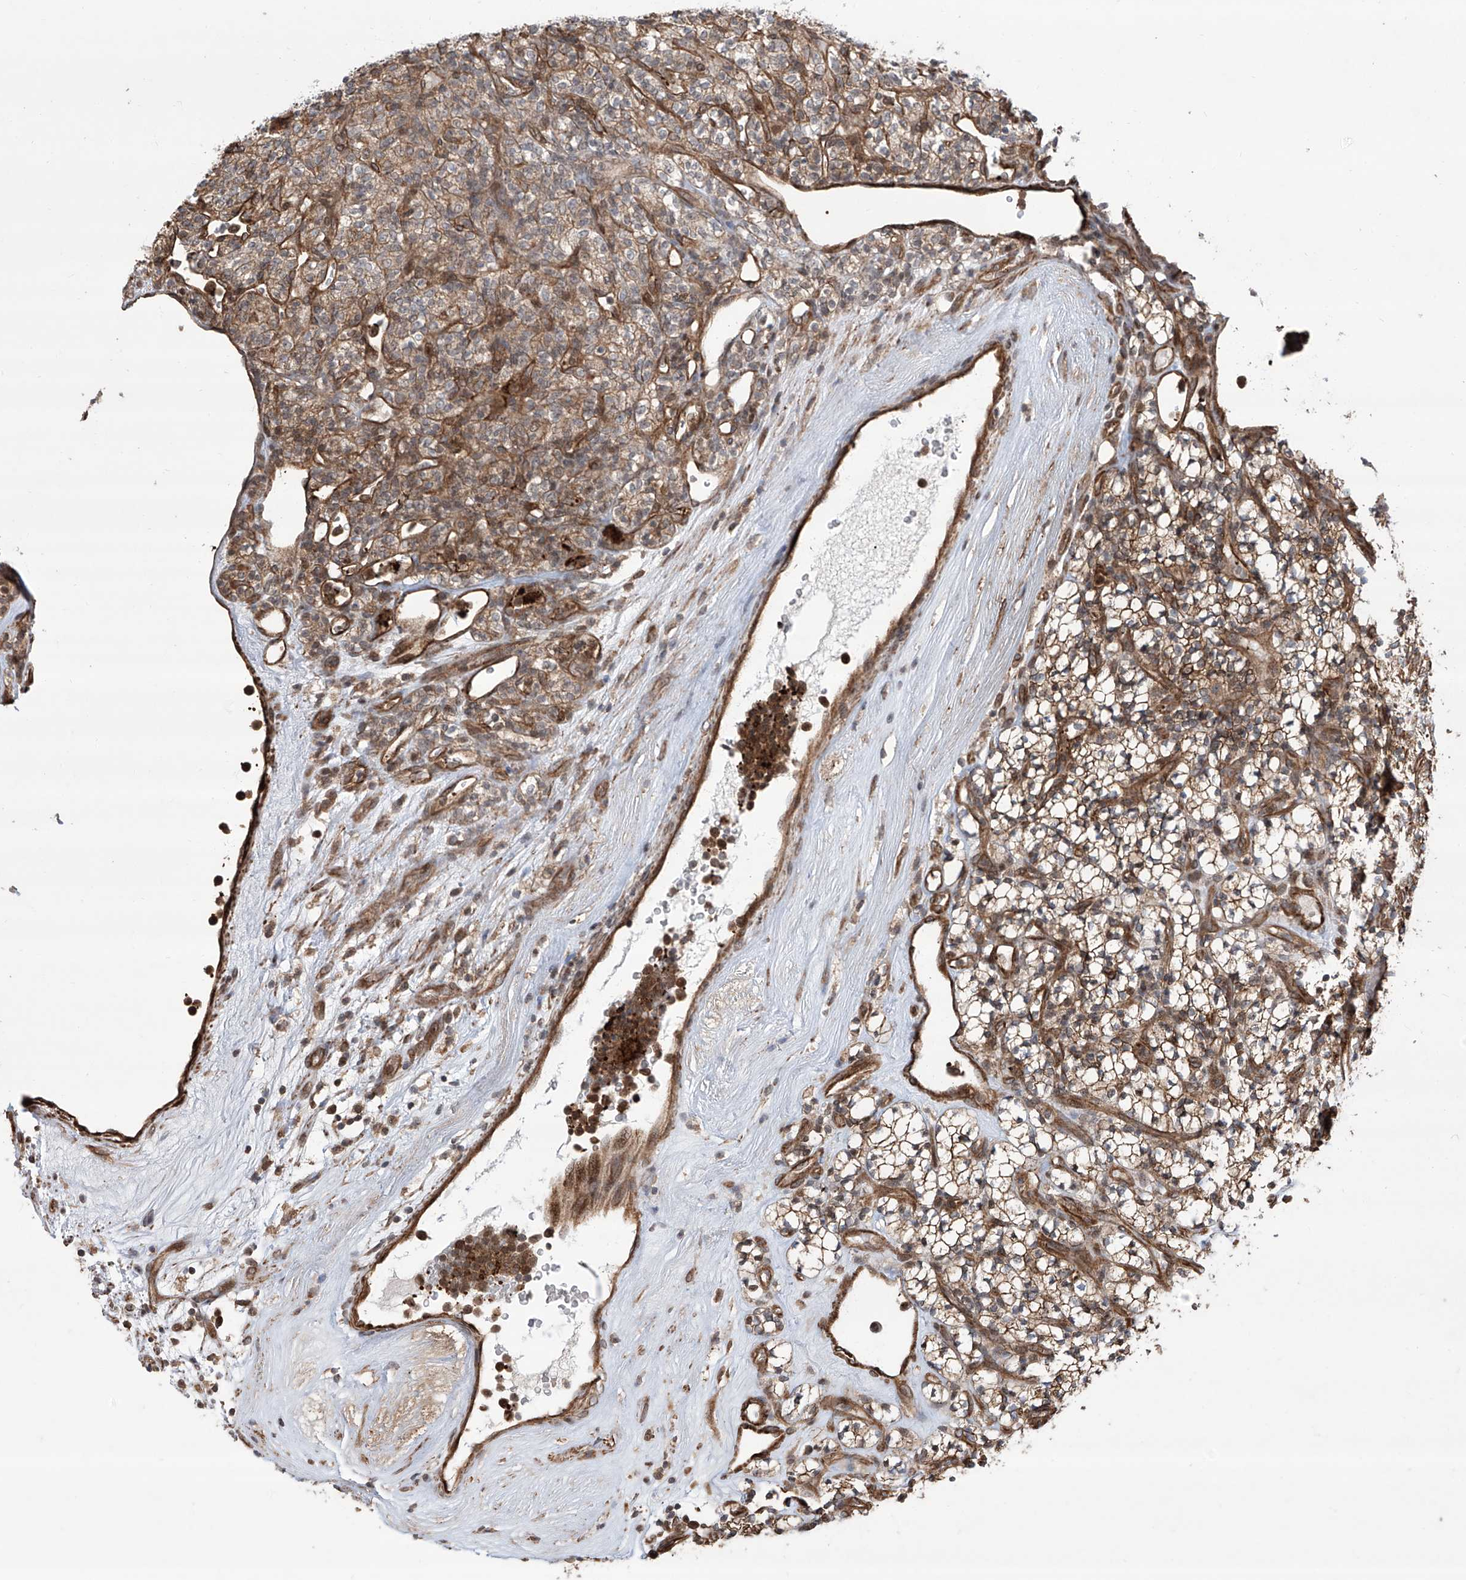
{"staining": {"intensity": "moderate", "quantity": ">75%", "location": "cytoplasmic/membranous"}, "tissue": "renal cancer", "cell_type": "Tumor cells", "image_type": "cancer", "snomed": [{"axis": "morphology", "description": "Adenocarcinoma, NOS"}, {"axis": "topography", "description": "Kidney"}], "caption": "Protein analysis of renal adenocarcinoma tissue reveals moderate cytoplasmic/membranous staining in approximately >75% of tumor cells.", "gene": "APAF1", "patient": {"sex": "male", "age": 77}}